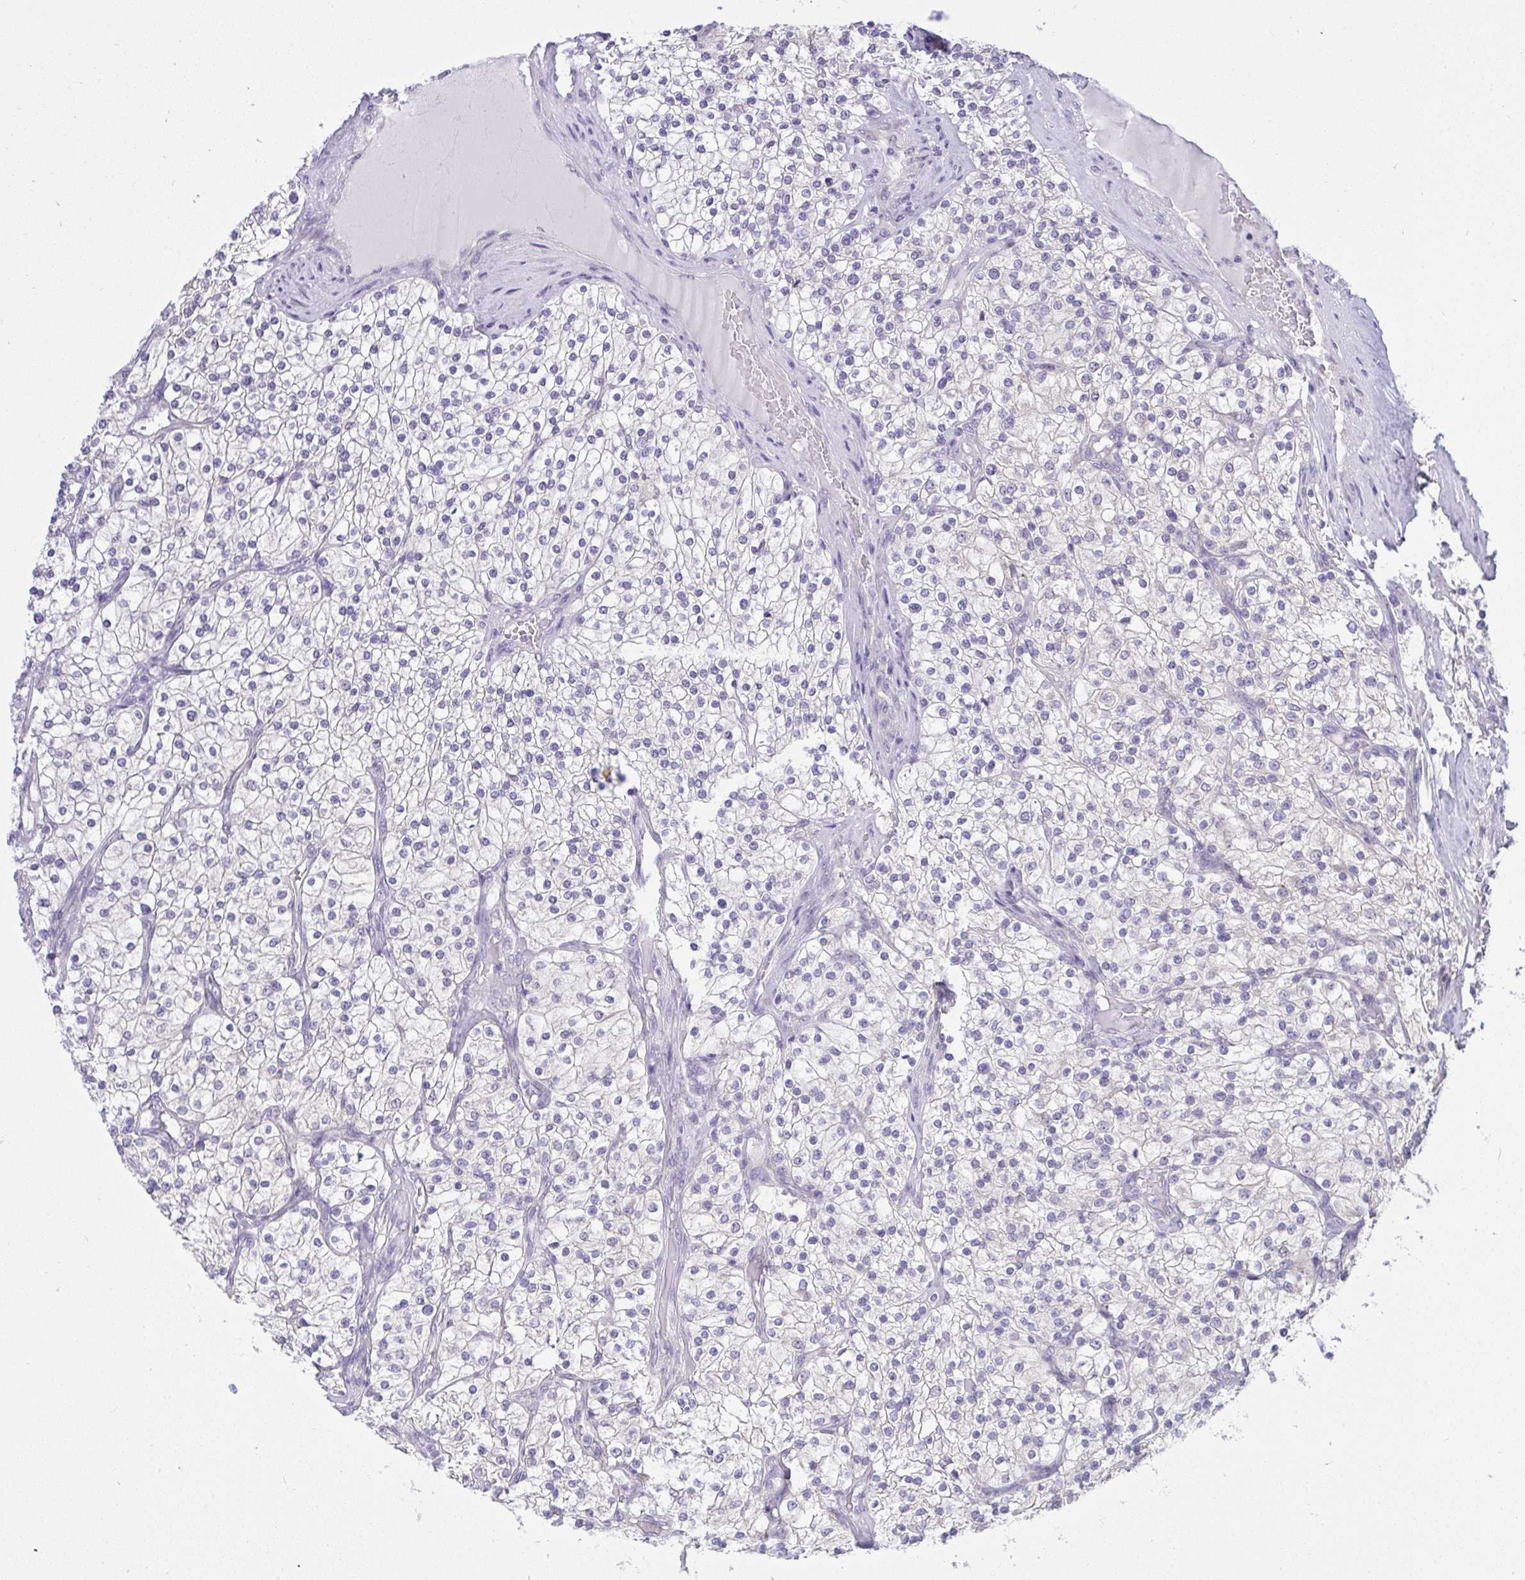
{"staining": {"intensity": "negative", "quantity": "none", "location": "none"}, "tissue": "renal cancer", "cell_type": "Tumor cells", "image_type": "cancer", "snomed": [{"axis": "morphology", "description": "Adenocarcinoma, NOS"}, {"axis": "topography", "description": "Kidney"}], "caption": "The micrograph demonstrates no staining of tumor cells in renal cancer. (Stains: DAB (3,3'-diaminobenzidine) IHC with hematoxylin counter stain, Microscopy: brightfield microscopy at high magnification).", "gene": "TMEM41A", "patient": {"sex": "male", "age": 80}}